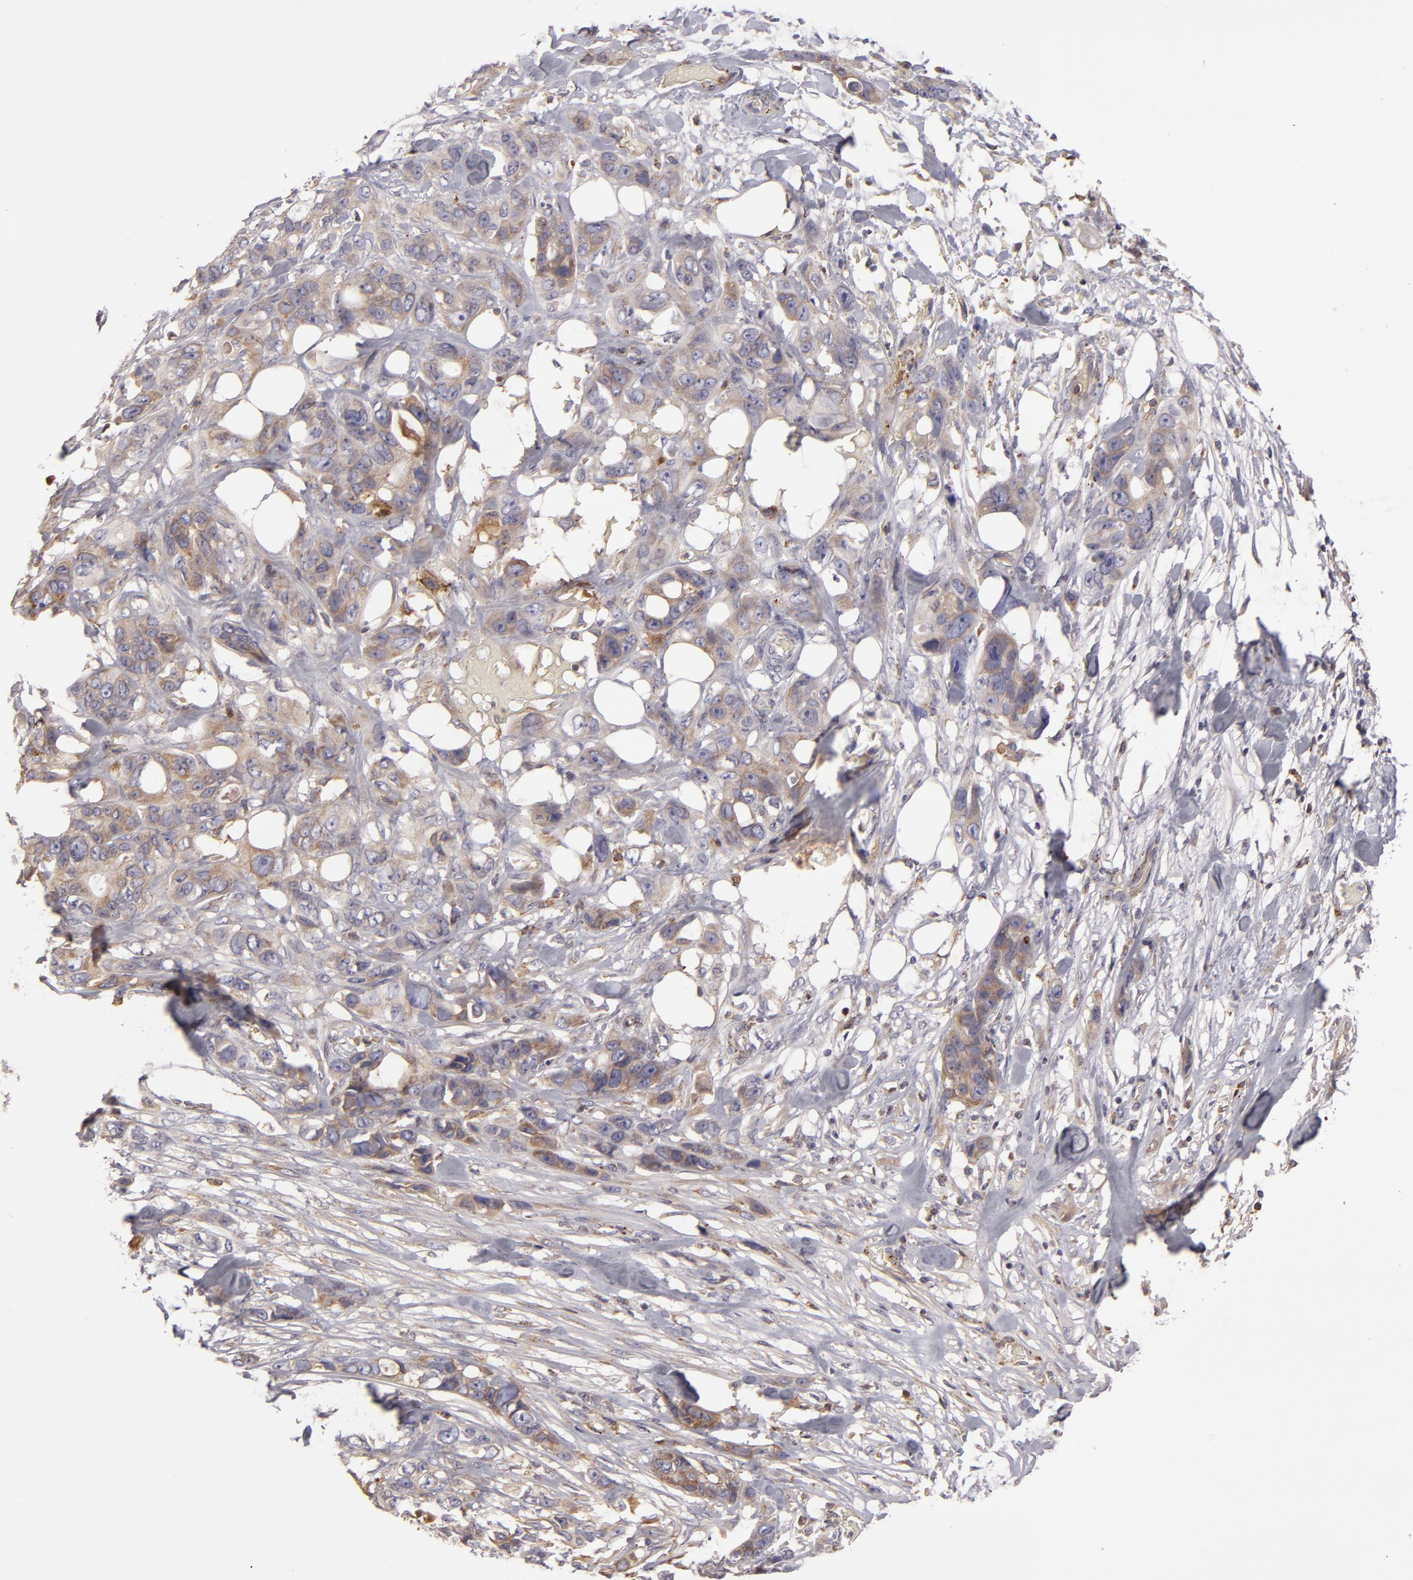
{"staining": {"intensity": "moderate", "quantity": ">75%", "location": "cytoplasmic/membranous"}, "tissue": "stomach cancer", "cell_type": "Tumor cells", "image_type": "cancer", "snomed": [{"axis": "morphology", "description": "Adenocarcinoma, NOS"}, {"axis": "topography", "description": "Stomach, upper"}], "caption": "Moderate cytoplasmic/membranous protein expression is seen in approximately >75% of tumor cells in adenocarcinoma (stomach). Using DAB (3,3'-diaminobenzidine) (brown) and hematoxylin (blue) stains, captured at high magnification using brightfield microscopy.", "gene": "CFB", "patient": {"sex": "male", "age": 47}}